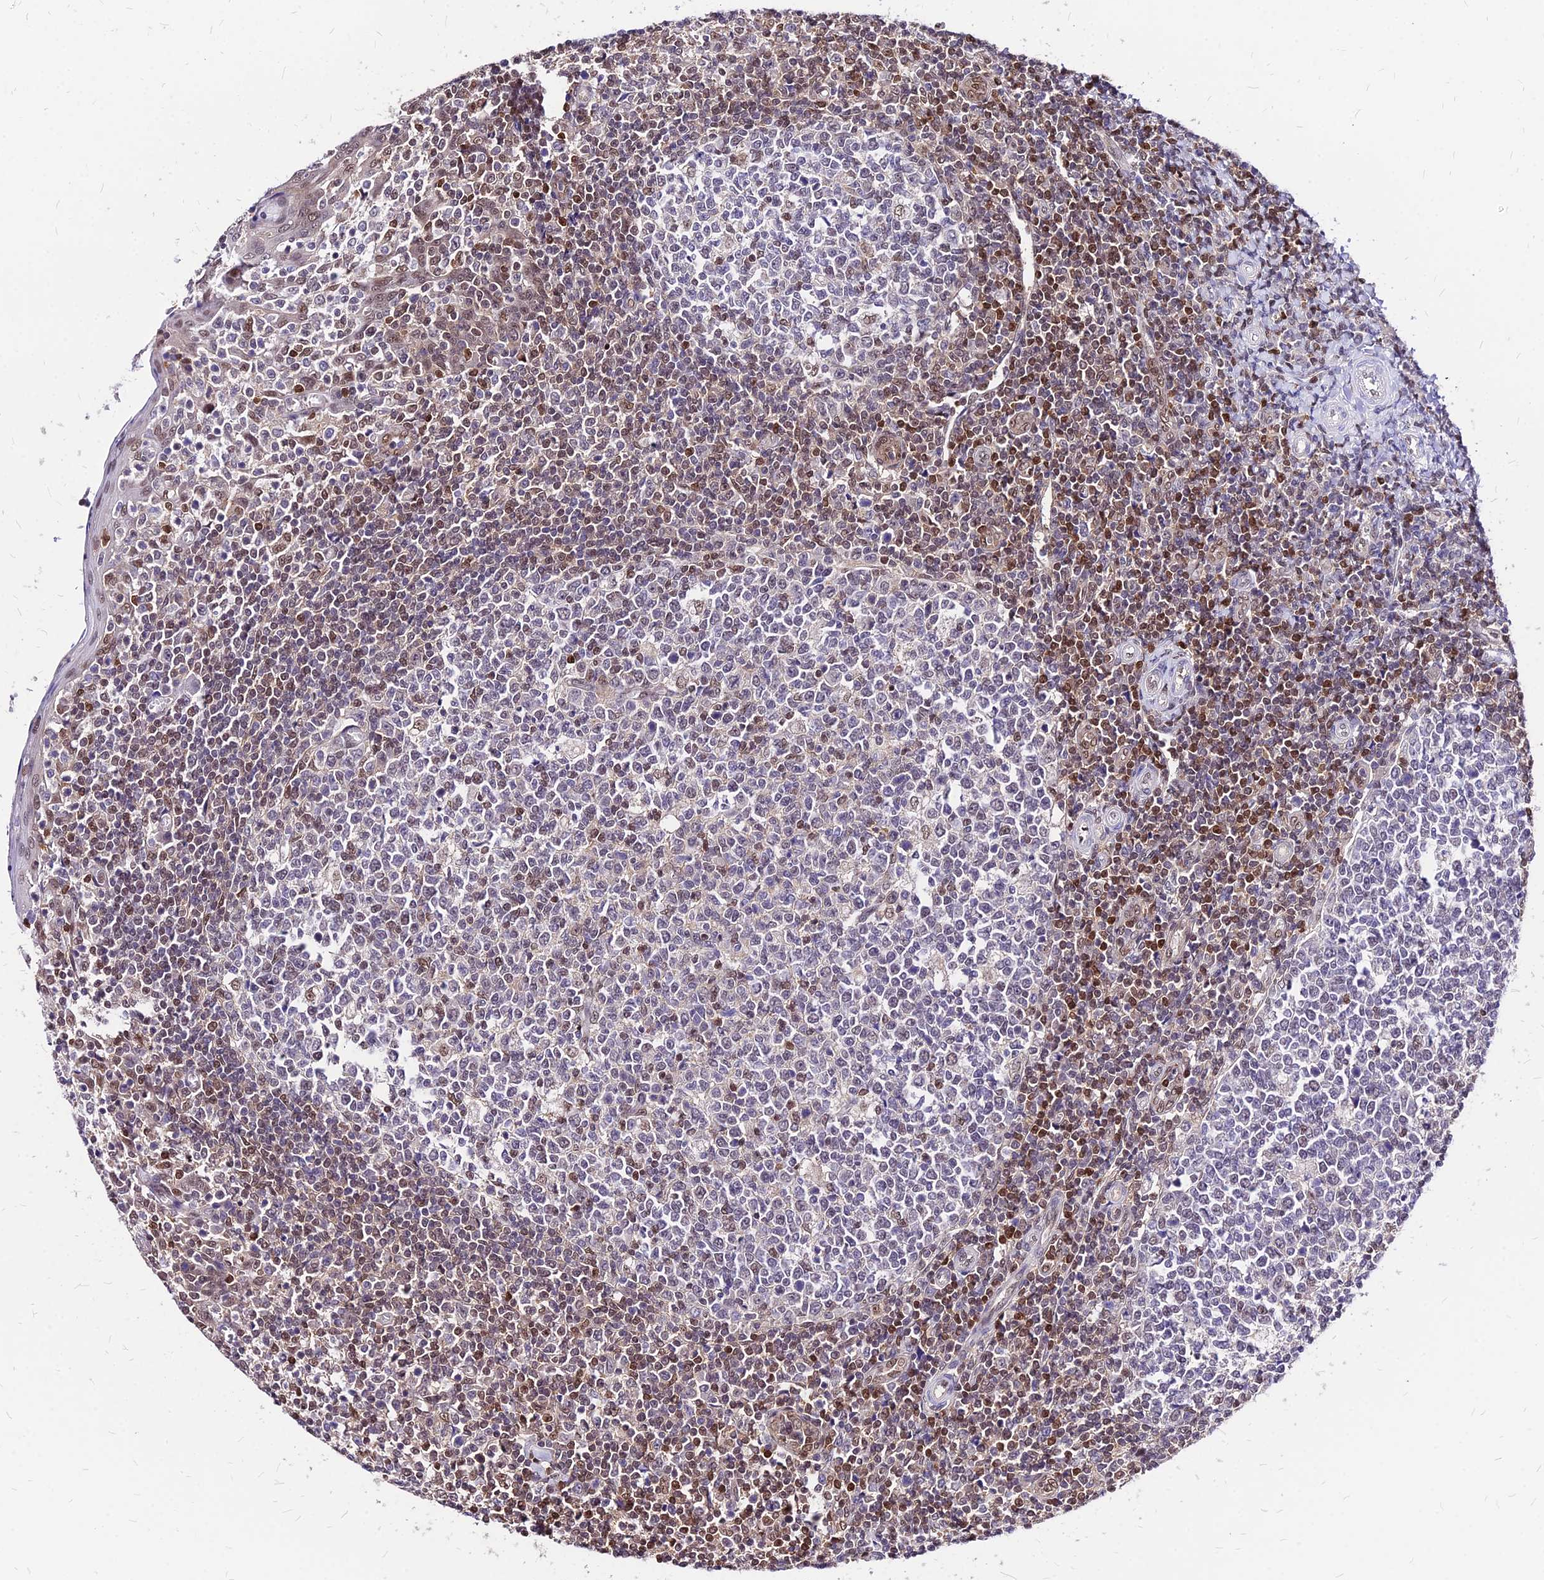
{"staining": {"intensity": "moderate", "quantity": "<25%", "location": "nuclear"}, "tissue": "tonsil", "cell_type": "Germinal center cells", "image_type": "normal", "snomed": [{"axis": "morphology", "description": "Normal tissue, NOS"}, {"axis": "topography", "description": "Tonsil"}], "caption": "Immunohistochemical staining of benign human tonsil shows <25% levels of moderate nuclear protein expression in approximately <25% of germinal center cells. The staining is performed using DAB (3,3'-diaminobenzidine) brown chromogen to label protein expression. The nuclei are counter-stained blue using hematoxylin.", "gene": "PAXX", "patient": {"sex": "female", "age": 19}}